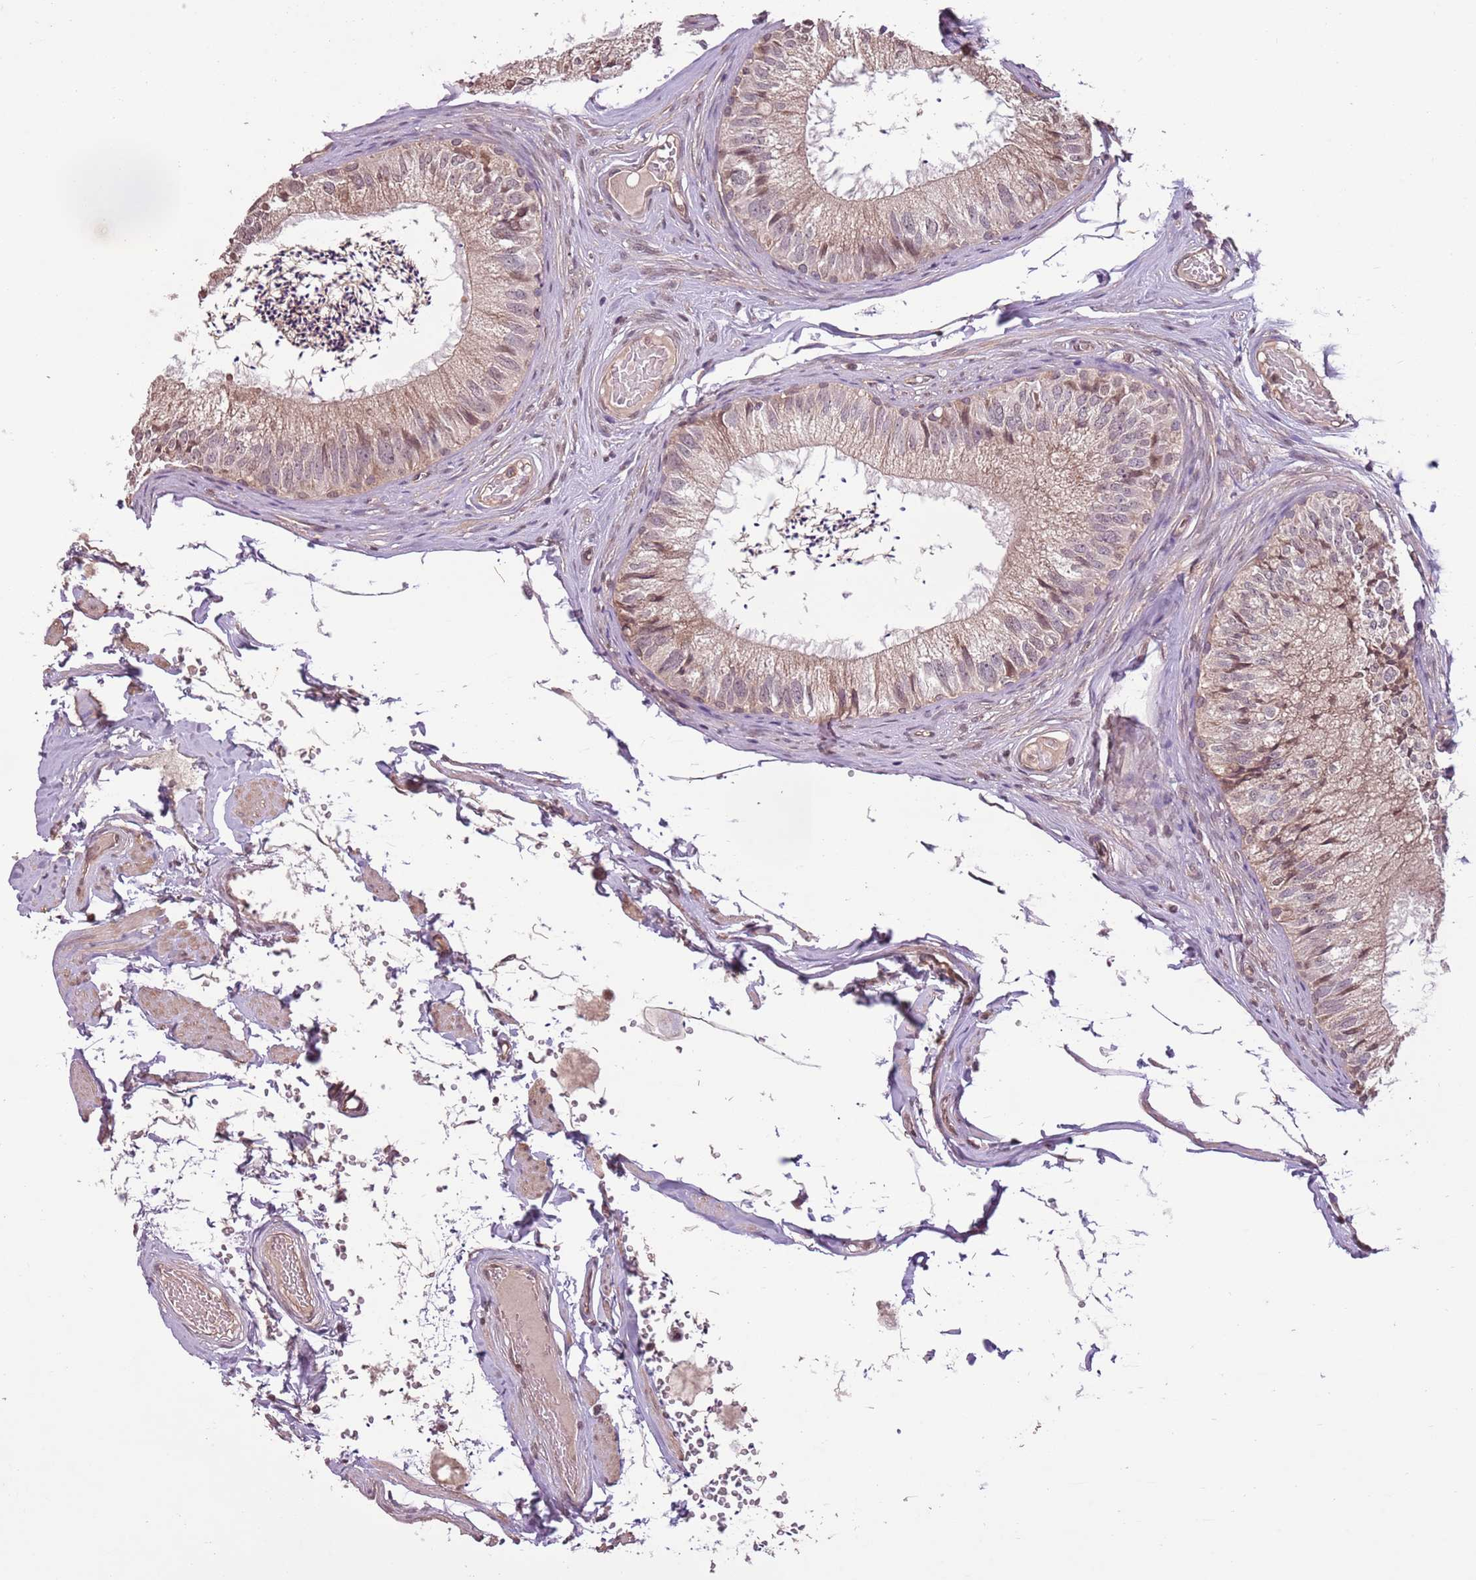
{"staining": {"intensity": "weak", "quantity": "25%-75%", "location": "cytoplasmic/membranous,nuclear"}, "tissue": "epididymis", "cell_type": "Glandular cells", "image_type": "normal", "snomed": [{"axis": "morphology", "description": "Normal tissue, NOS"}, {"axis": "topography", "description": "Epididymis"}], "caption": "This histopathology image displays immunohistochemistry (IHC) staining of unremarkable epididymis, with low weak cytoplasmic/membranous,nuclear positivity in about 25%-75% of glandular cells.", "gene": "CAPN9", "patient": {"sex": "male", "age": 79}}